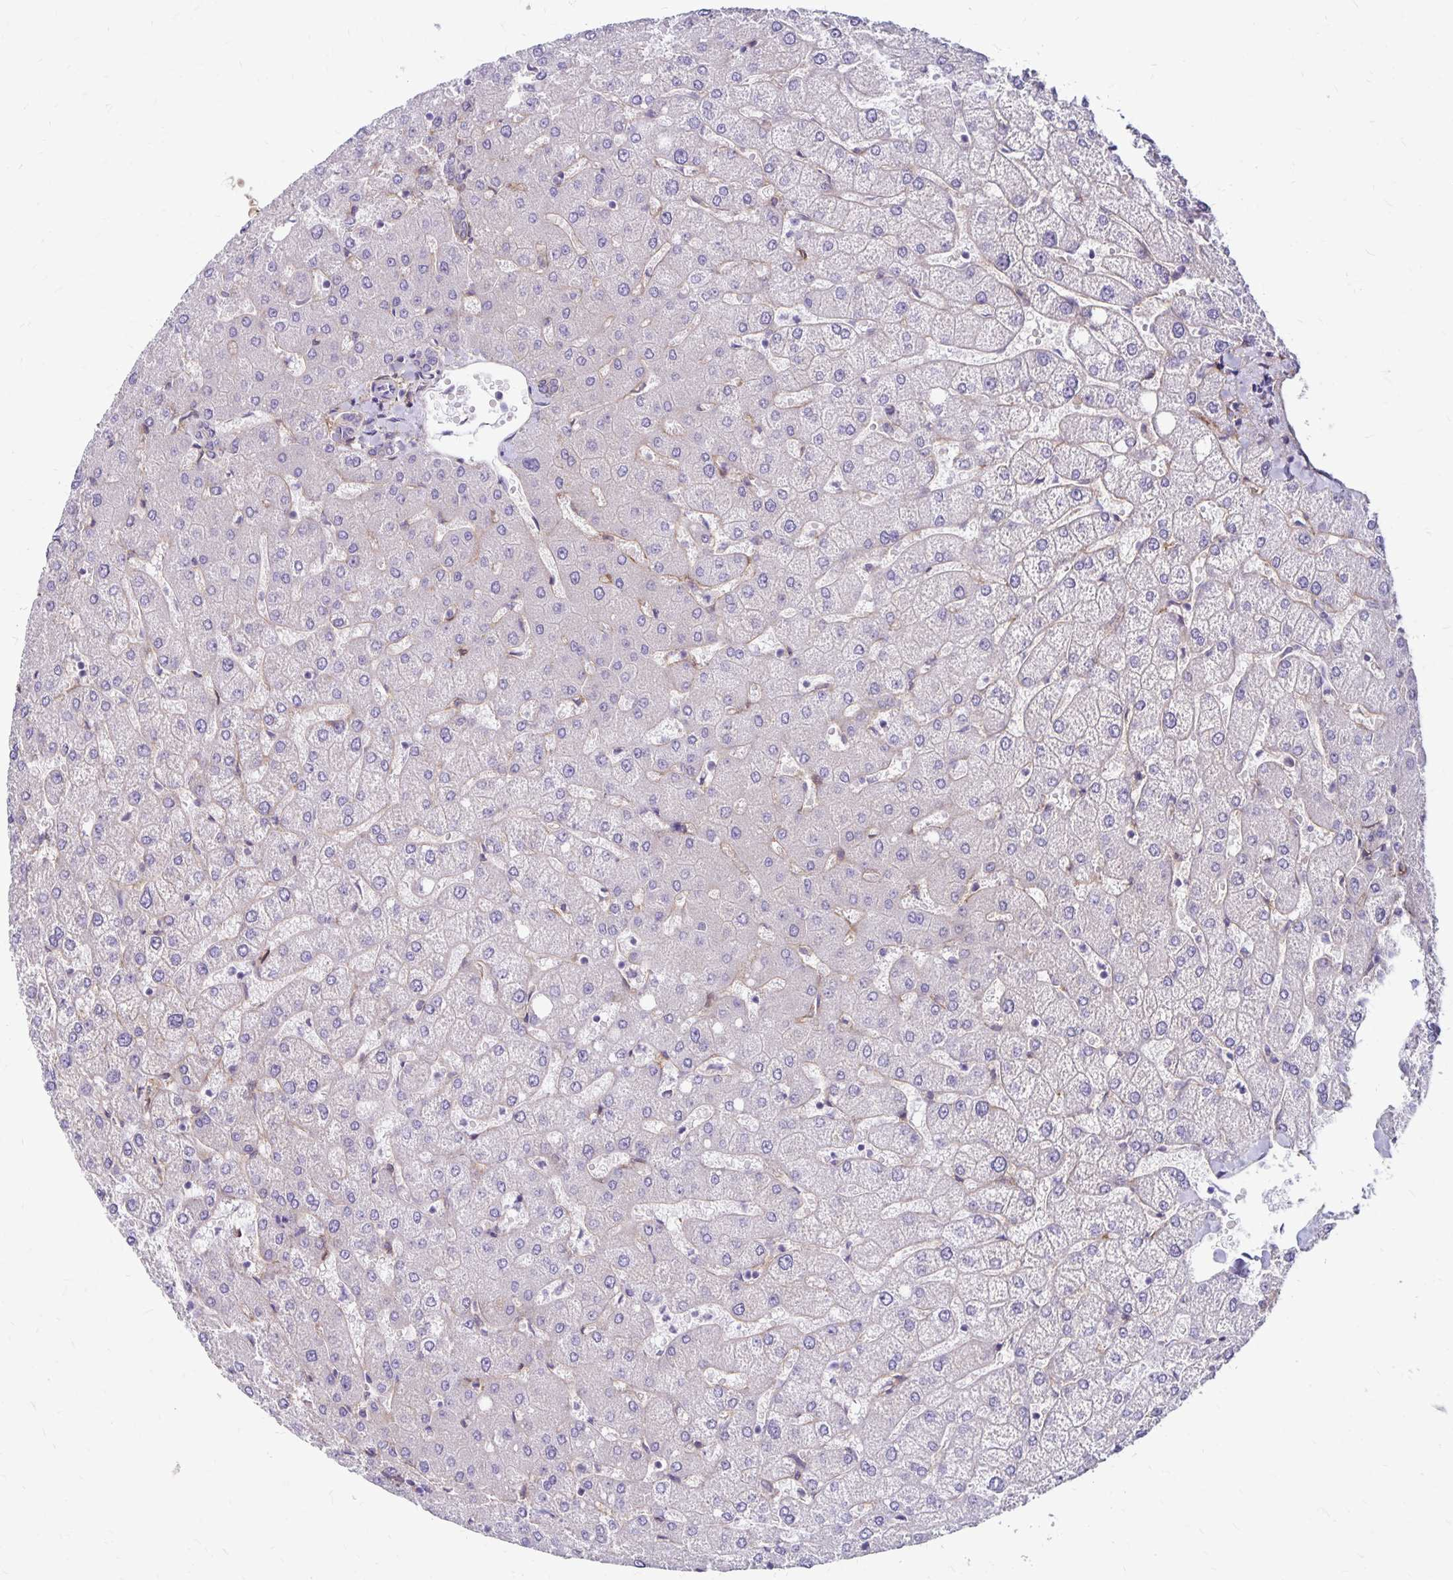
{"staining": {"intensity": "negative", "quantity": "none", "location": "none"}, "tissue": "liver", "cell_type": "Cholangiocytes", "image_type": "normal", "snomed": [{"axis": "morphology", "description": "Normal tissue, NOS"}, {"axis": "topography", "description": "Liver"}], "caption": "Protein analysis of benign liver reveals no significant staining in cholangiocytes.", "gene": "TNS3", "patient": {"sex": "female", "age": 54}}